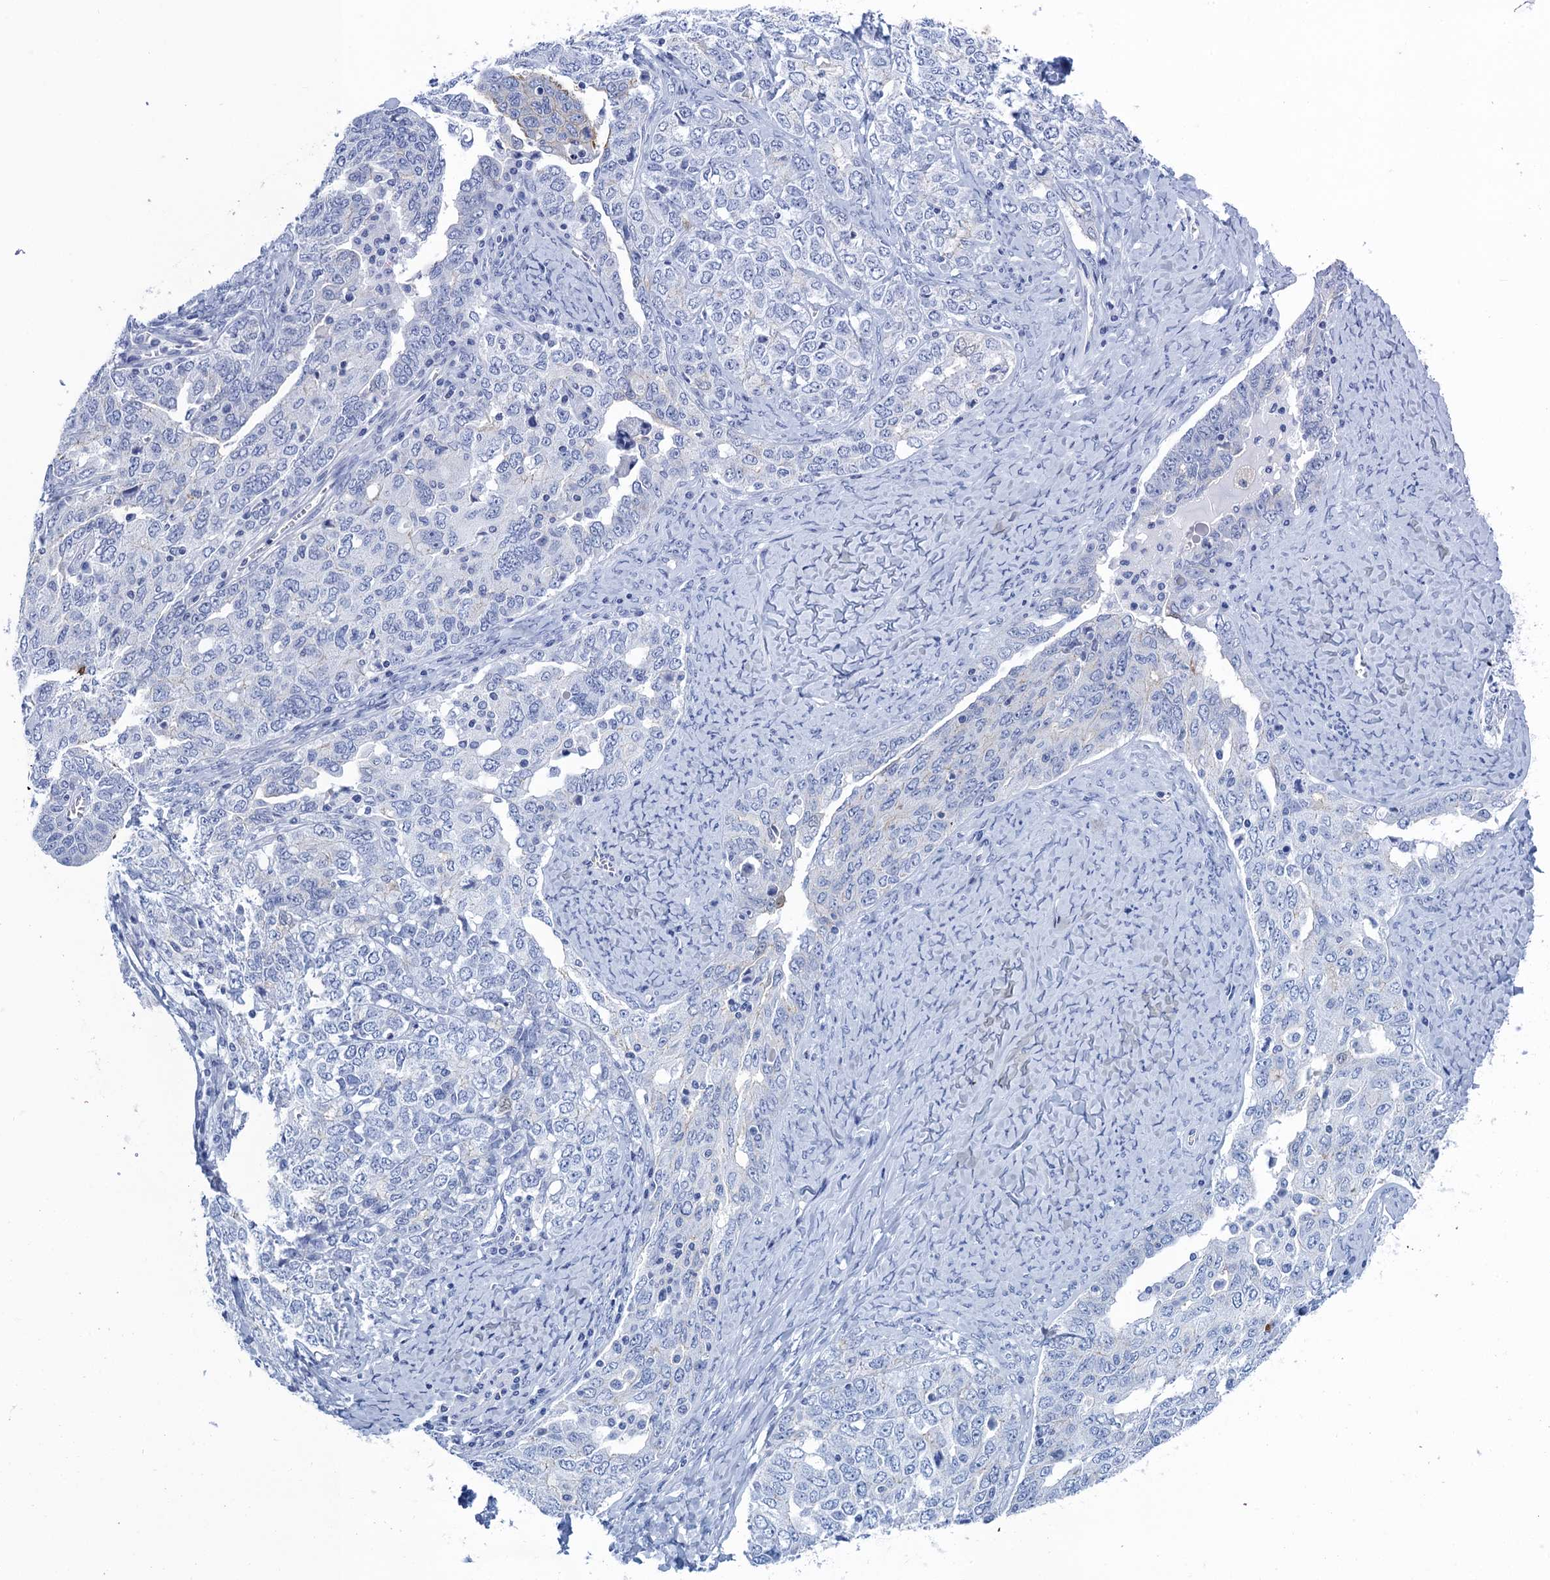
{"staining": {"intensity": "negative", "quantity": "none", "location": "none"}, "tissue": "ovarian cancer", "cell_type": "Tumor cells", "image_type": "cancer", "snomed": [{"axis": "morphology", "description": "Carcinoma, endometroid"}, {"axis": "topography", "description": "Ovary"}], "caption": "Ovarian cancer (endometroid carcinoma) stained for a protein using immunohistochemistry demonstrates no expression tumor cells.", "gene": "CALML5", "patient": {"sex": "female", "age": 62}}